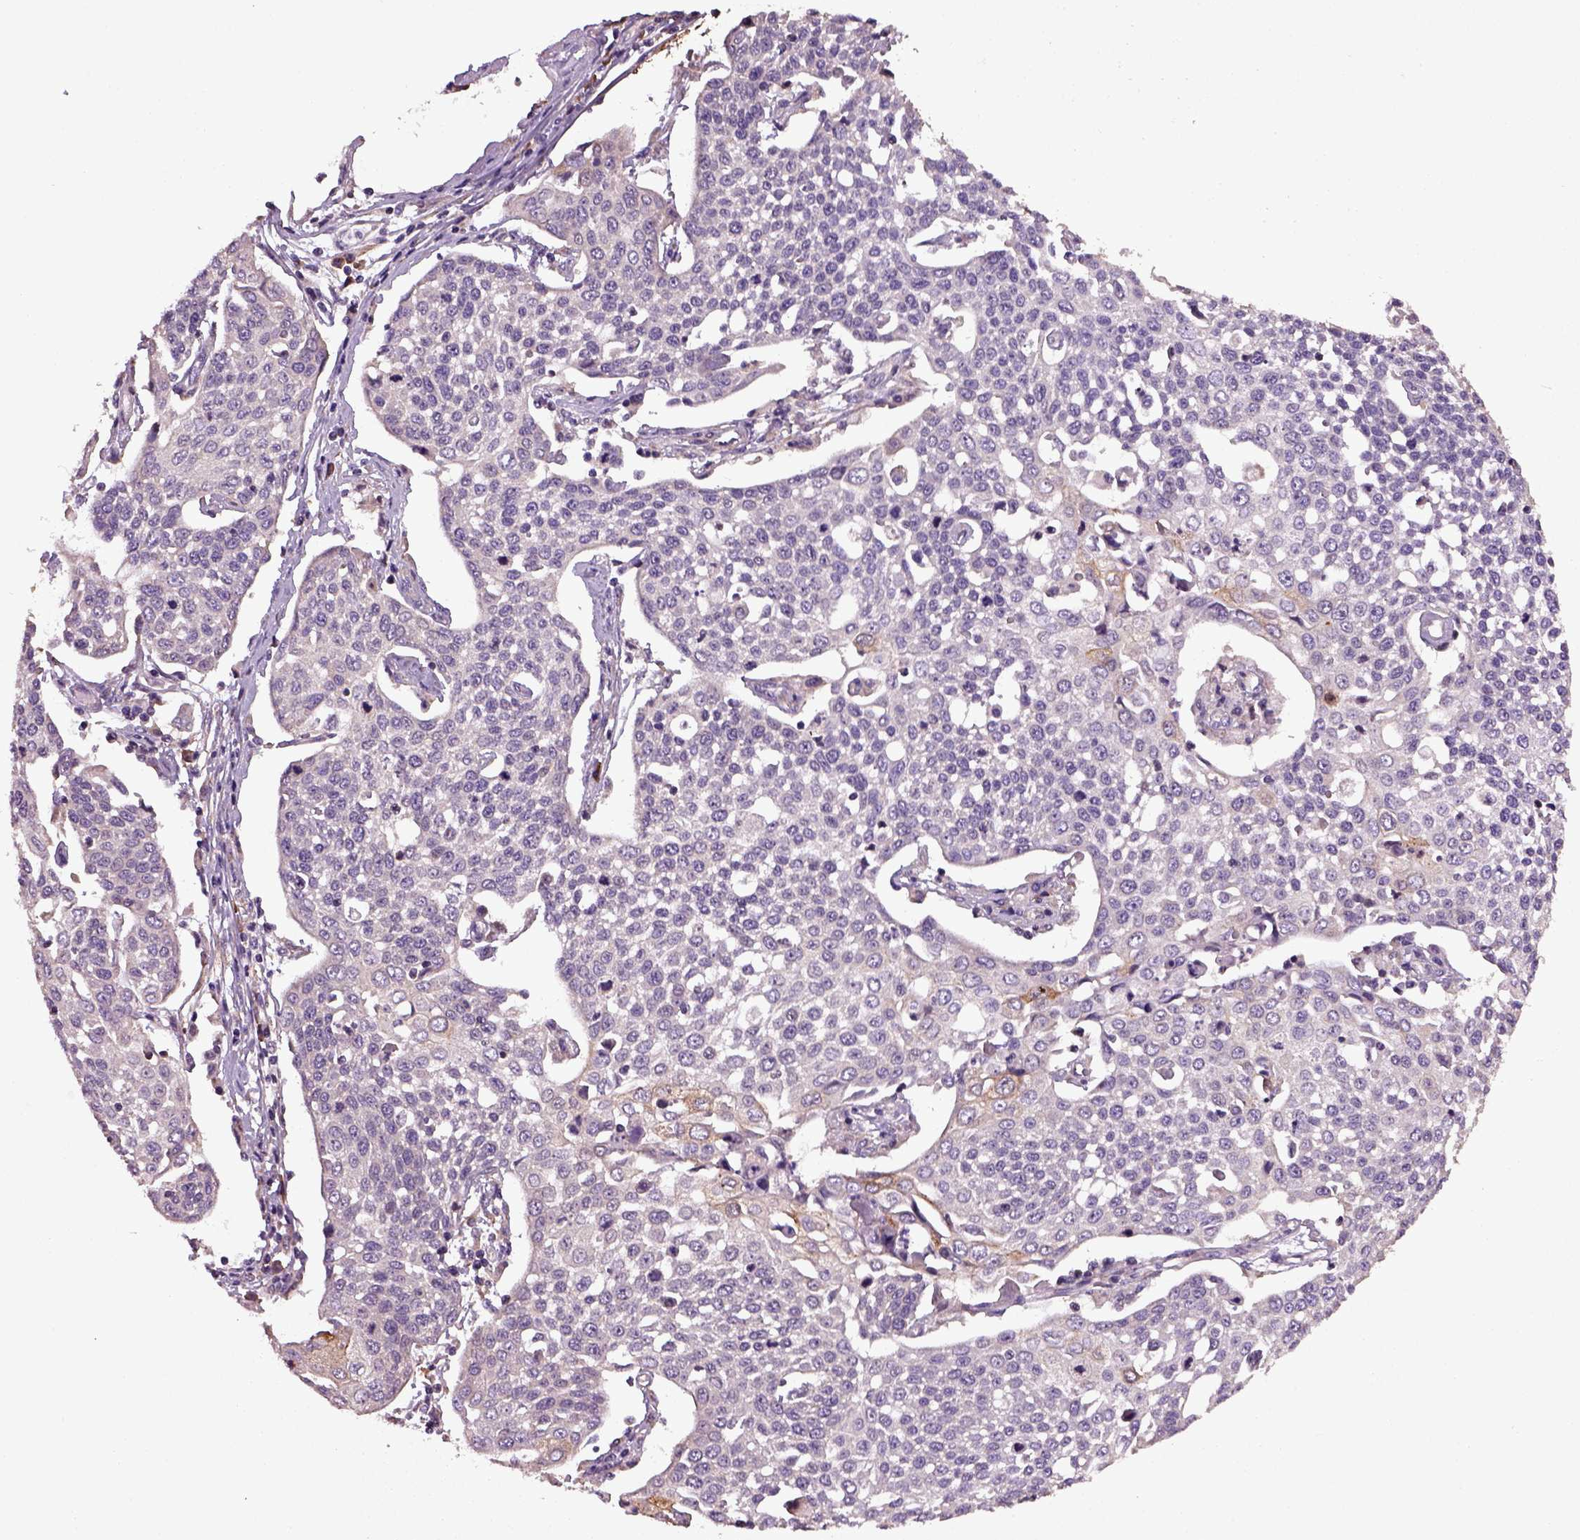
{"staining": {"intensity": "negative", "quantity": "none", "location": "none"}, "tissue": "cervical cancer", "cell_type": "Tumor cells", "image_type": "cancer", "snomed": [{"axis": "morphology", "description": "Squamous cell carcinoma, NOS"}, {"axis": "topography", "description": "Cervix"}], "caption": "An image of squamous cell carcinoma (cervical) stained for a protein demonstrates no brown staining in tumor cells.", "gene": "TPRG1", "patient": {"sex": "female", "age": 34}}